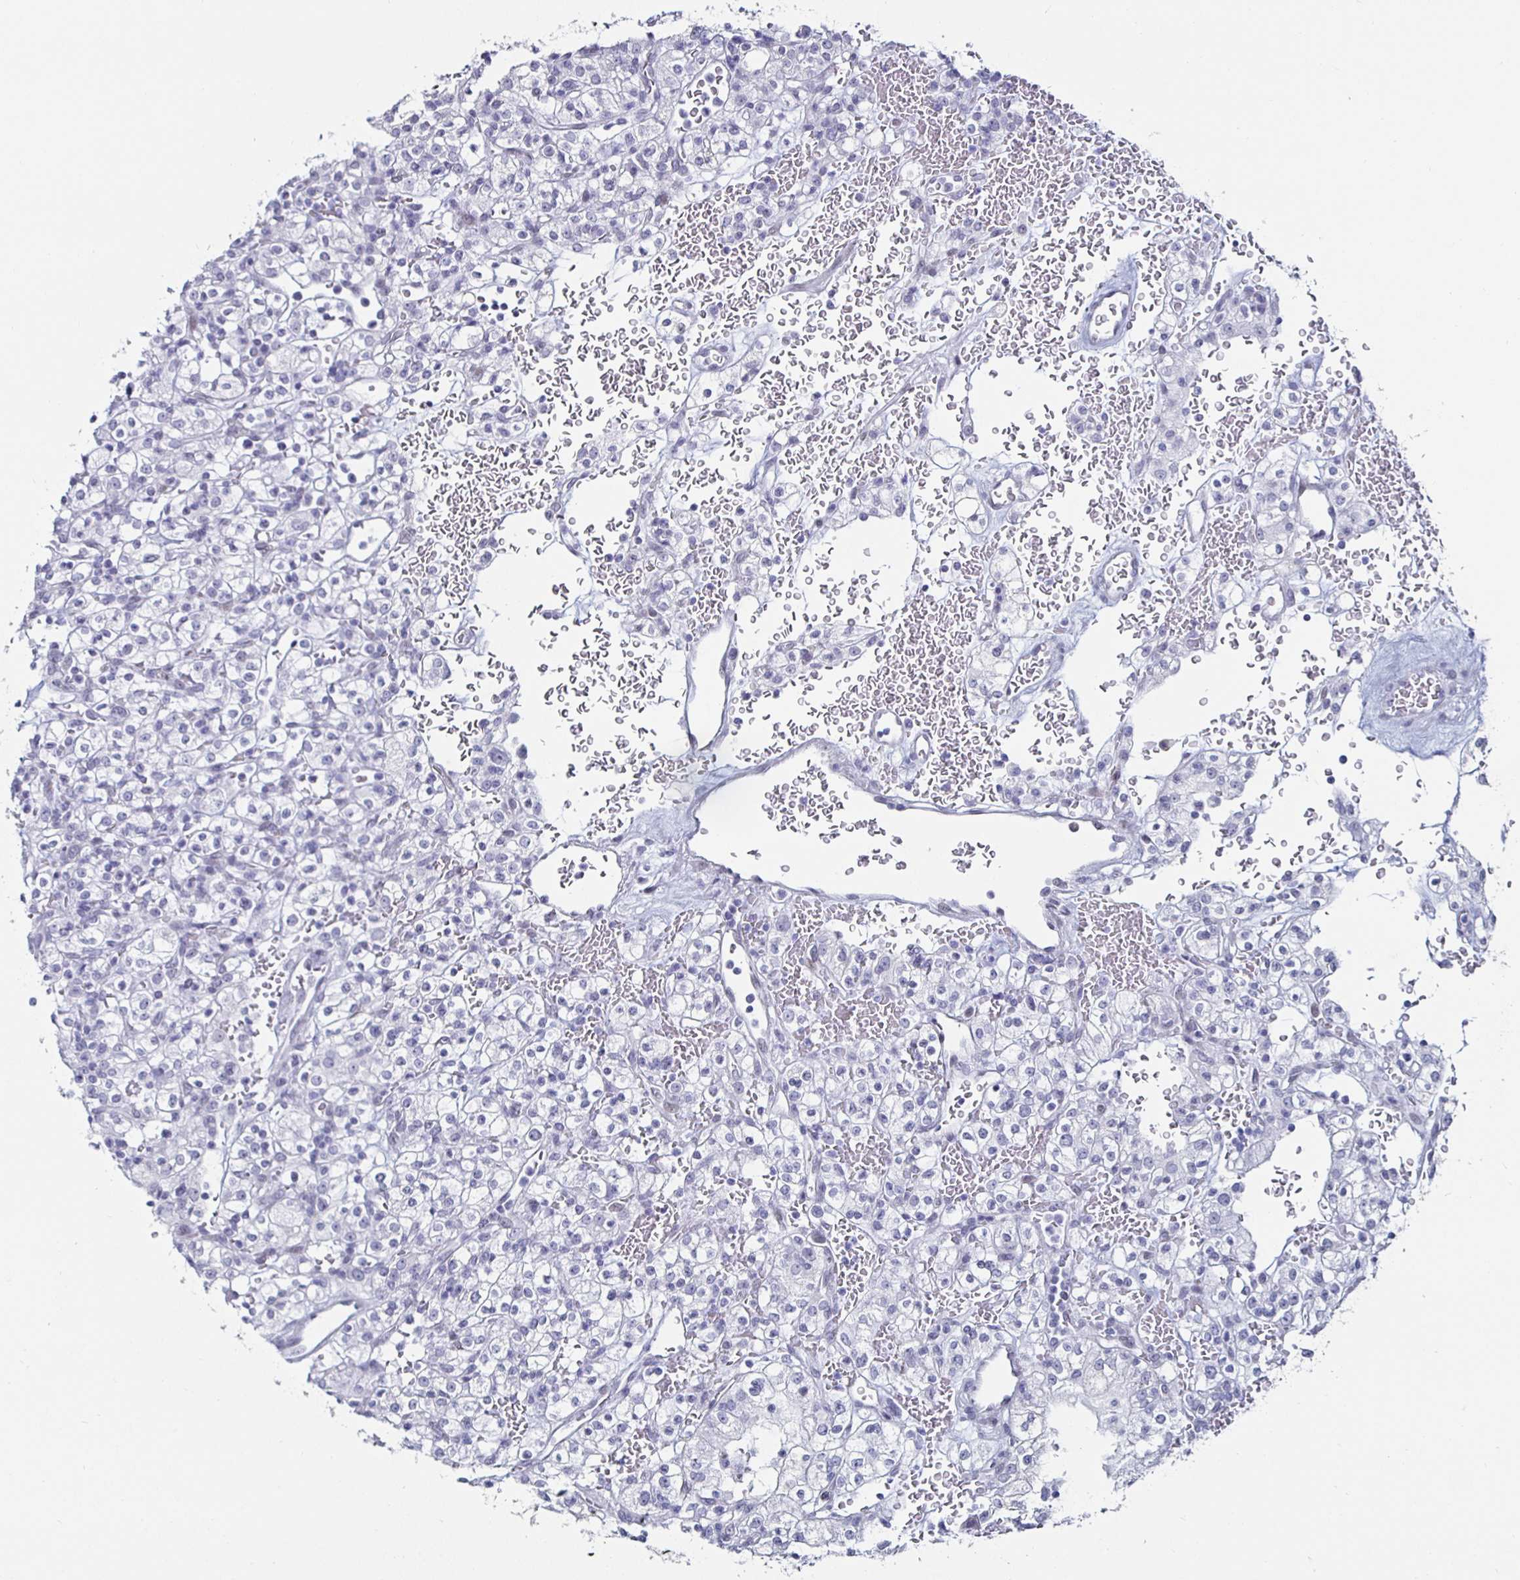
{"staining": {"intensity": "negative", "quantity": "none", "location": "none"}, "tissue": "renal cancer", "cell_type": "Tumor cells", "image_type": "cancer", "snomed": [{"axis": "morphology", "description": "Normal tissue, NOS"}, {"axis": "morphology", "description": "Adenocarcinoma, NOS"}, {"axis": "topography", "description": "Kidney"}], "caption": "Human renal adenocarcinoma stained for a protein using IHC demonstrates no staining in tumor cells.", "gene": "KRT4", "patient": {"sex": "female", "age": 72}}